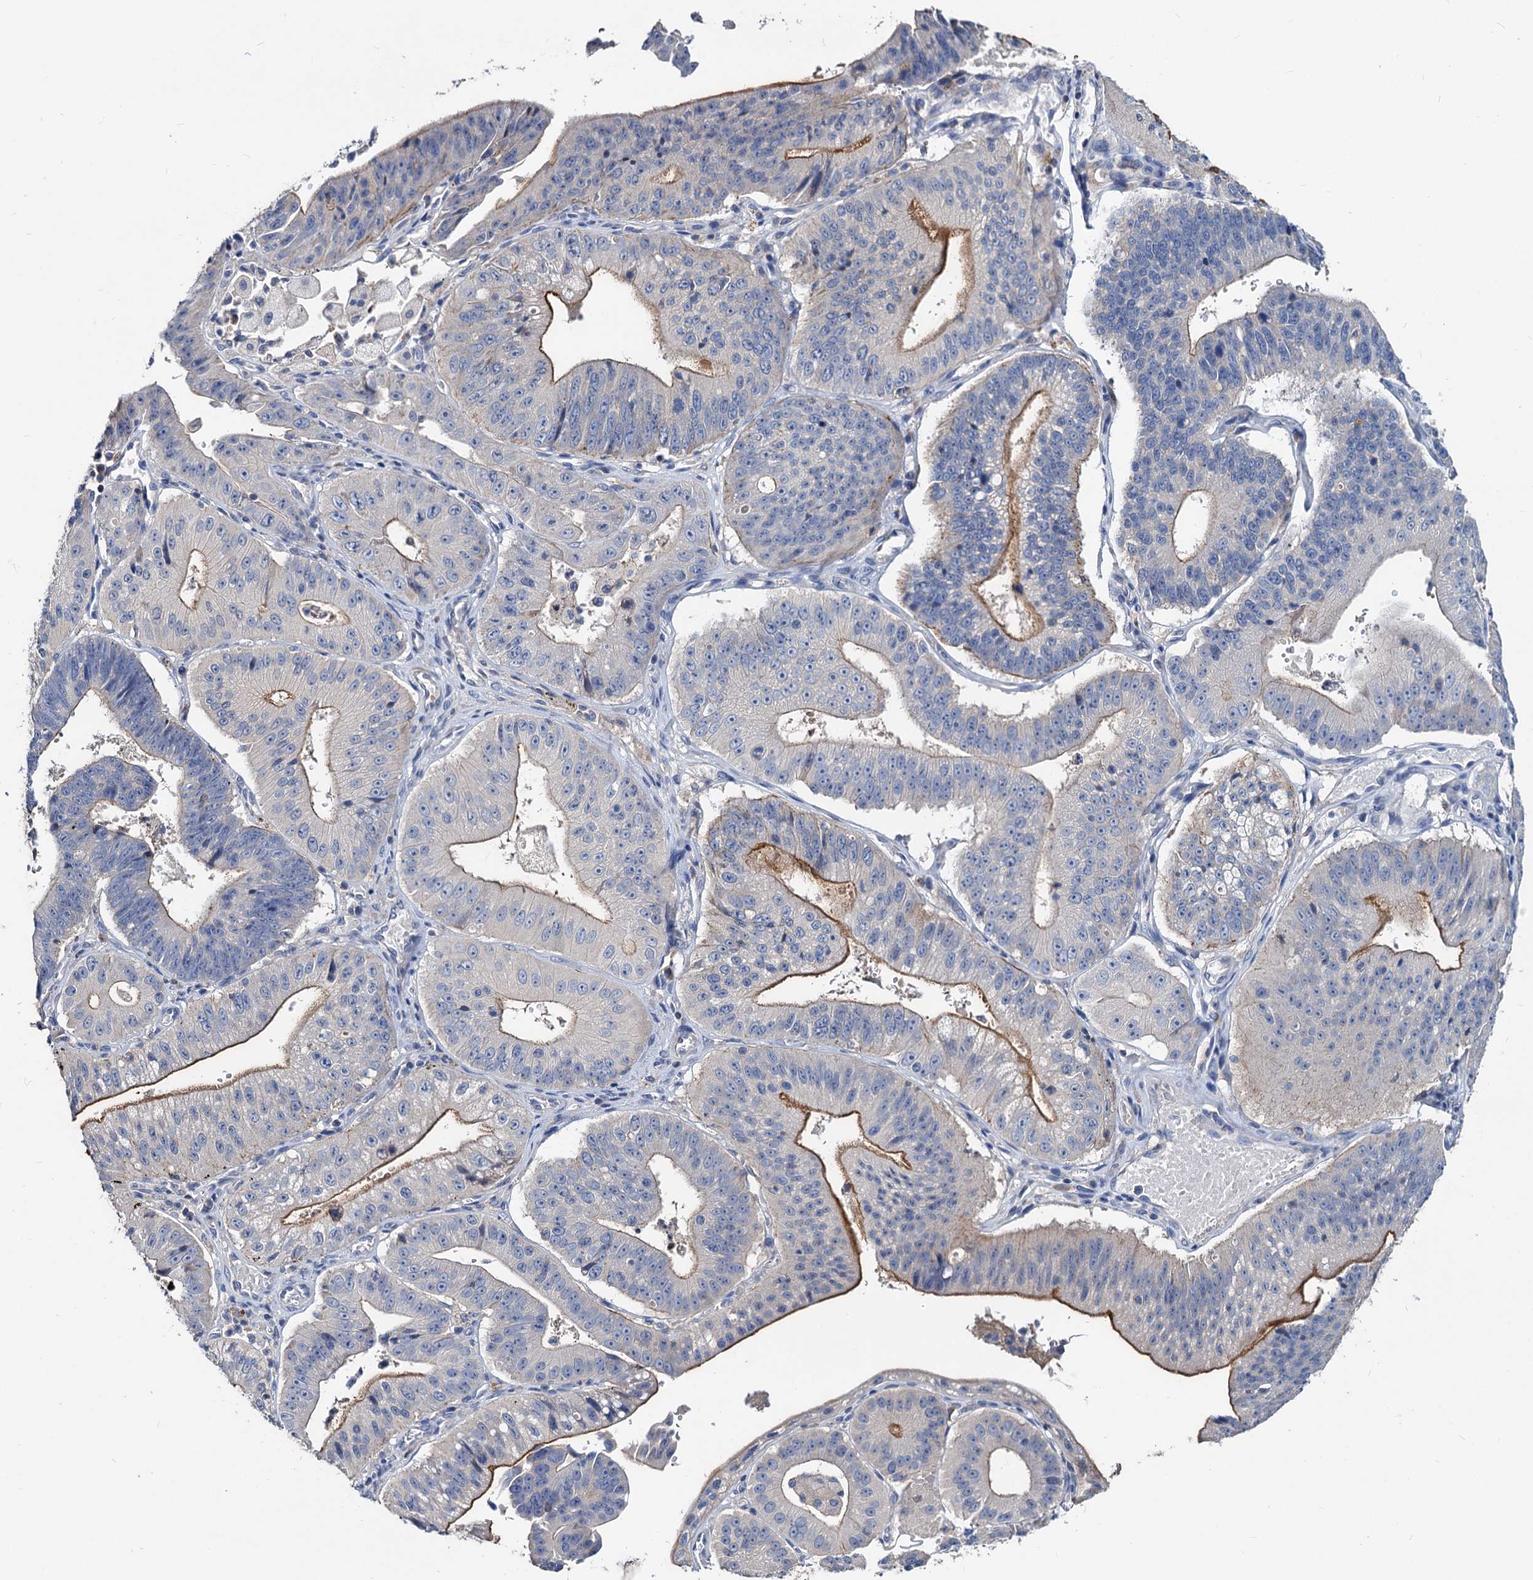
{"staining": {"intensity": "moderate", "quantity": "25%-75%", "location": "cytoplasmic/membranous"}, "tissue": "stomach cancer", "cell_type": "Tumor cells", "image_type": "cancer", "snomed": [{"axis": "morphology", "description": "Adenocarcinoma, NOS"}, {"axis": "topography", "description": "Stomach"}], "caption": "The image exhibits a brown stain indicating the presence of a protein in the cytoplasmic/membranous of tumor cells in adenocarcinoma (stomach).", "gene": "ACY3", "patient": {"sex": "male", "age": 59}}